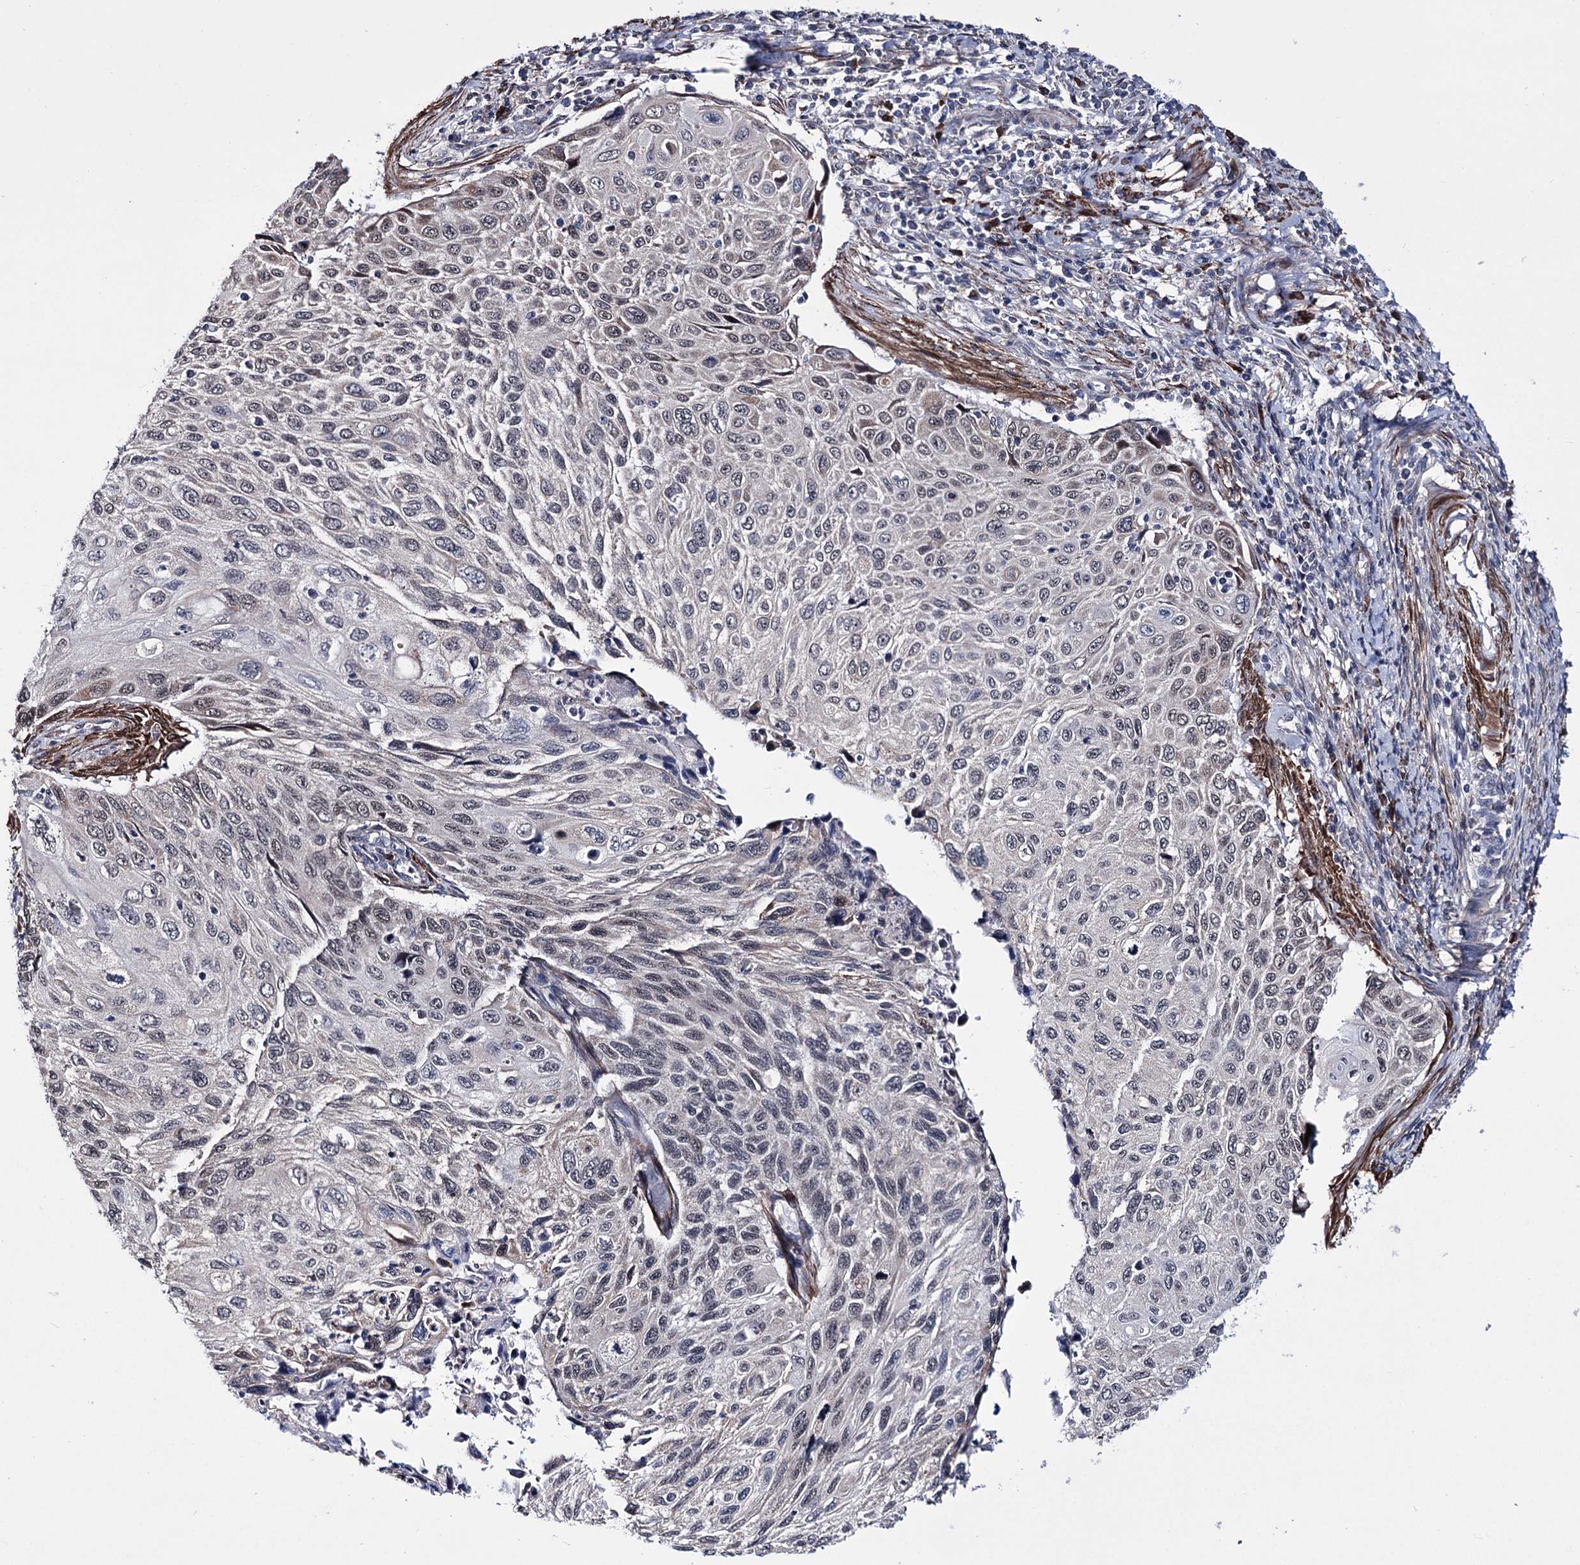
{"staining": {"intensity": "weak", "quantity": "<25%", "location": "nuclear"}, "tissue": "cervical cancer", "cell_type": "Tumor cells", "image_type": "cancer", "snomed": [{"axis": "morphology", "description": "Squamous cell carcinoma, NOS"}, {"axis": "topography", "description": "Cervix"}], "caption": "There is no significant positivity in tumor cells of cervical cancer.", "gene": "PPRC1", "patient": {"sex": "female", "age": 70}}